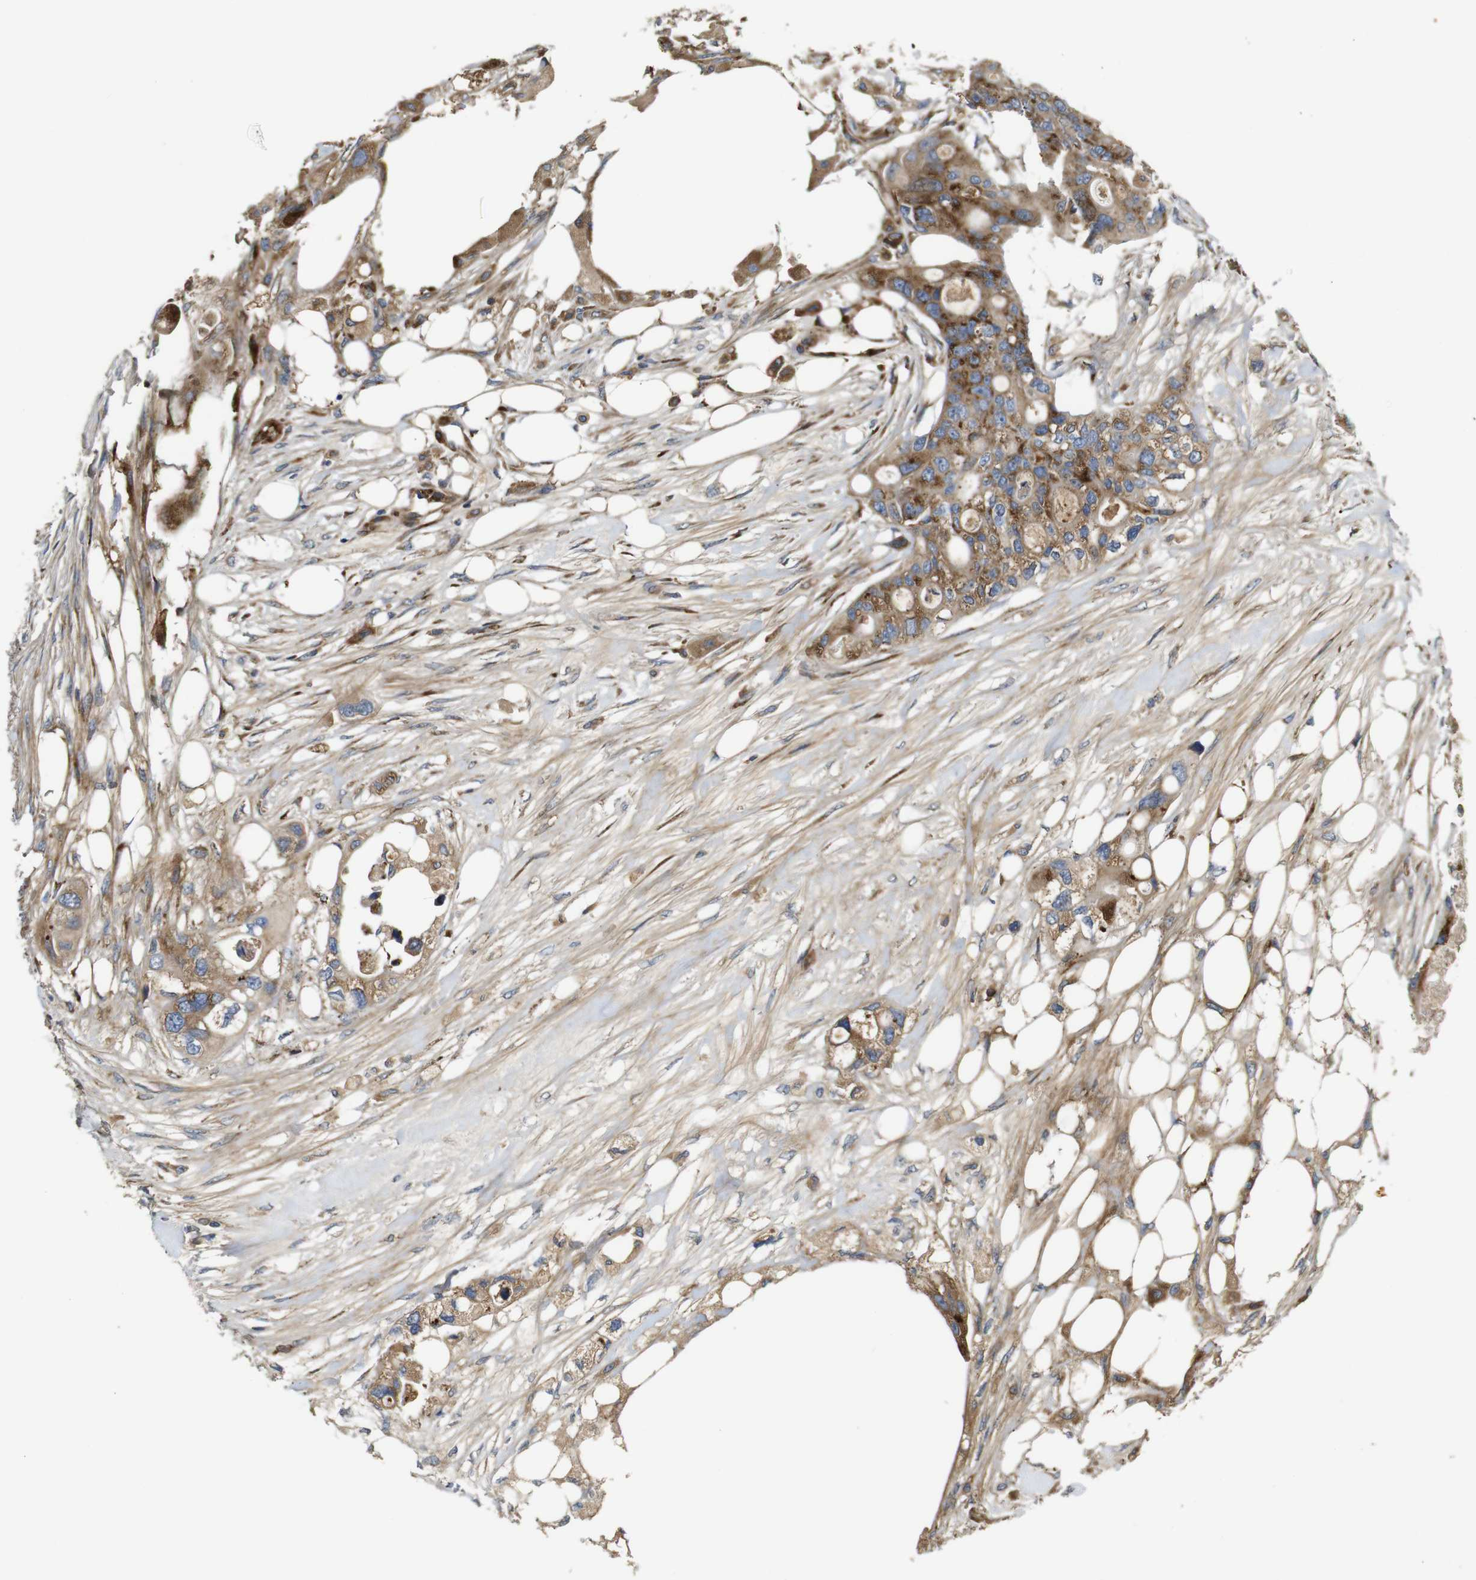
{"staining": {"intensity": "moderate", "quantity": ">75%", "location": "cytoplasmic/membranous"}, "tissue": "colorectal cancer", "cell_type": "Tumor cells", "image_type": "cancer", "snomed": [{"axis": "morphology", "description": "Adenocarcinoma, NOS"}, {"axis": "topography", "description": "Colon"}], "caption": "Immunohistochemical staining of colorectal cancer reveals medium levels of moderate cytoplasmic/membranous positivity in about >75% of tumor cells.", "gene": "UBE2G2", "patient": {"sex": "female", "age": 57}}